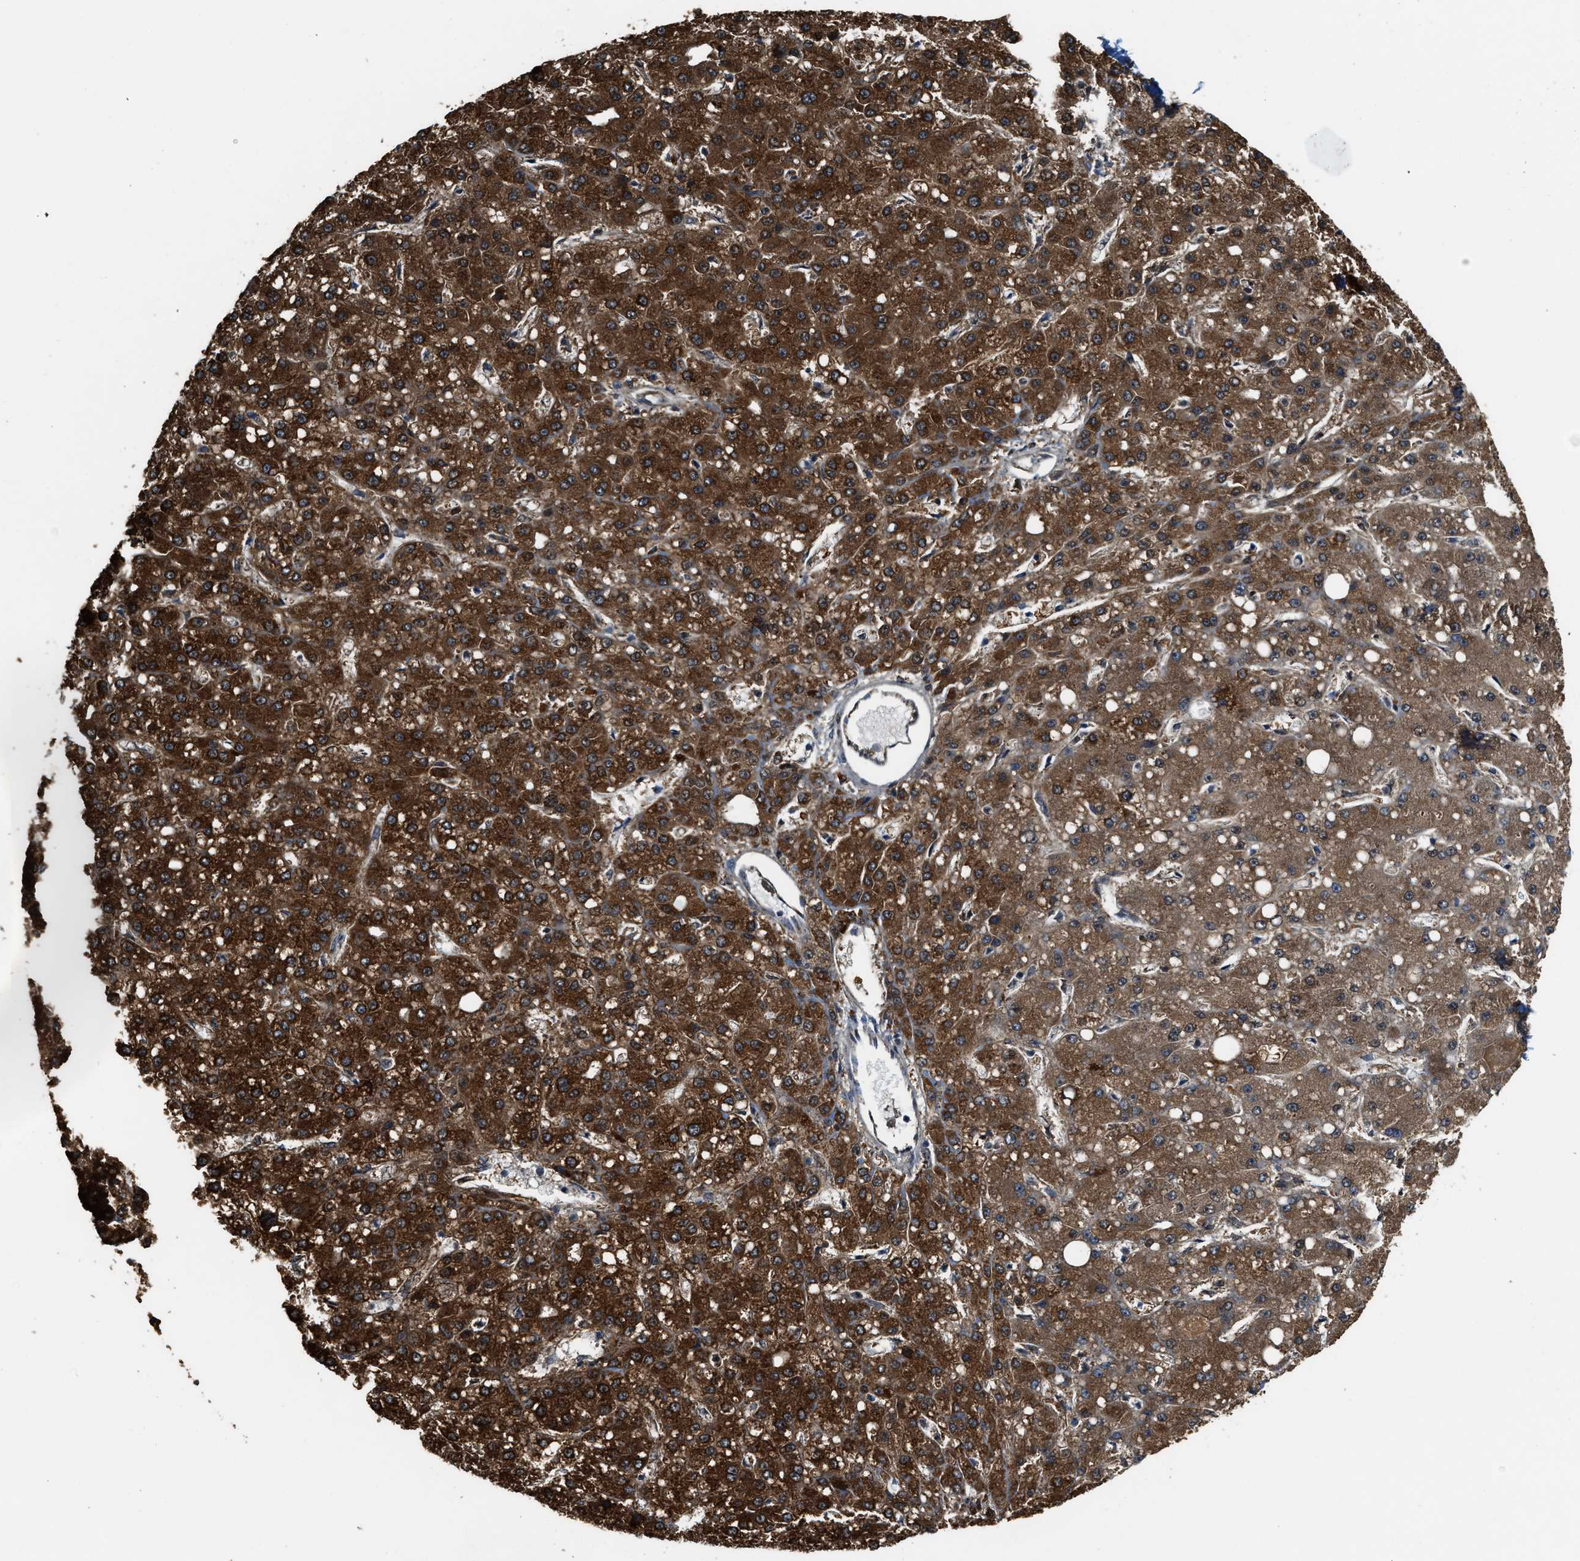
{"staining": {"intensity": "strong", "quantity": ">75%", "location": "cytoplasmic/membranous"}, "tissue": "liver cancer", "cell_type": "Tumor cells", "image_type": "cancer", "snomed": [{"axis": "morphology", "description": "Carcinoma, Hepatocellular, NOS"}, {"axis": "topography", "description": "Liver"}], "caption": "Immunohistochemistry (IHC) image of neoplastic tissue: hepatocellular carcinoma (liver) stained using IHC exhibits high levels of strong protein expression localized specifically in the cytoplasmic/membranous of tumor cells, appearing as a cytoplasmic/membranous brown color.", "gene": "HIBADH", "patient": {"sex": "male", "age": 67}}